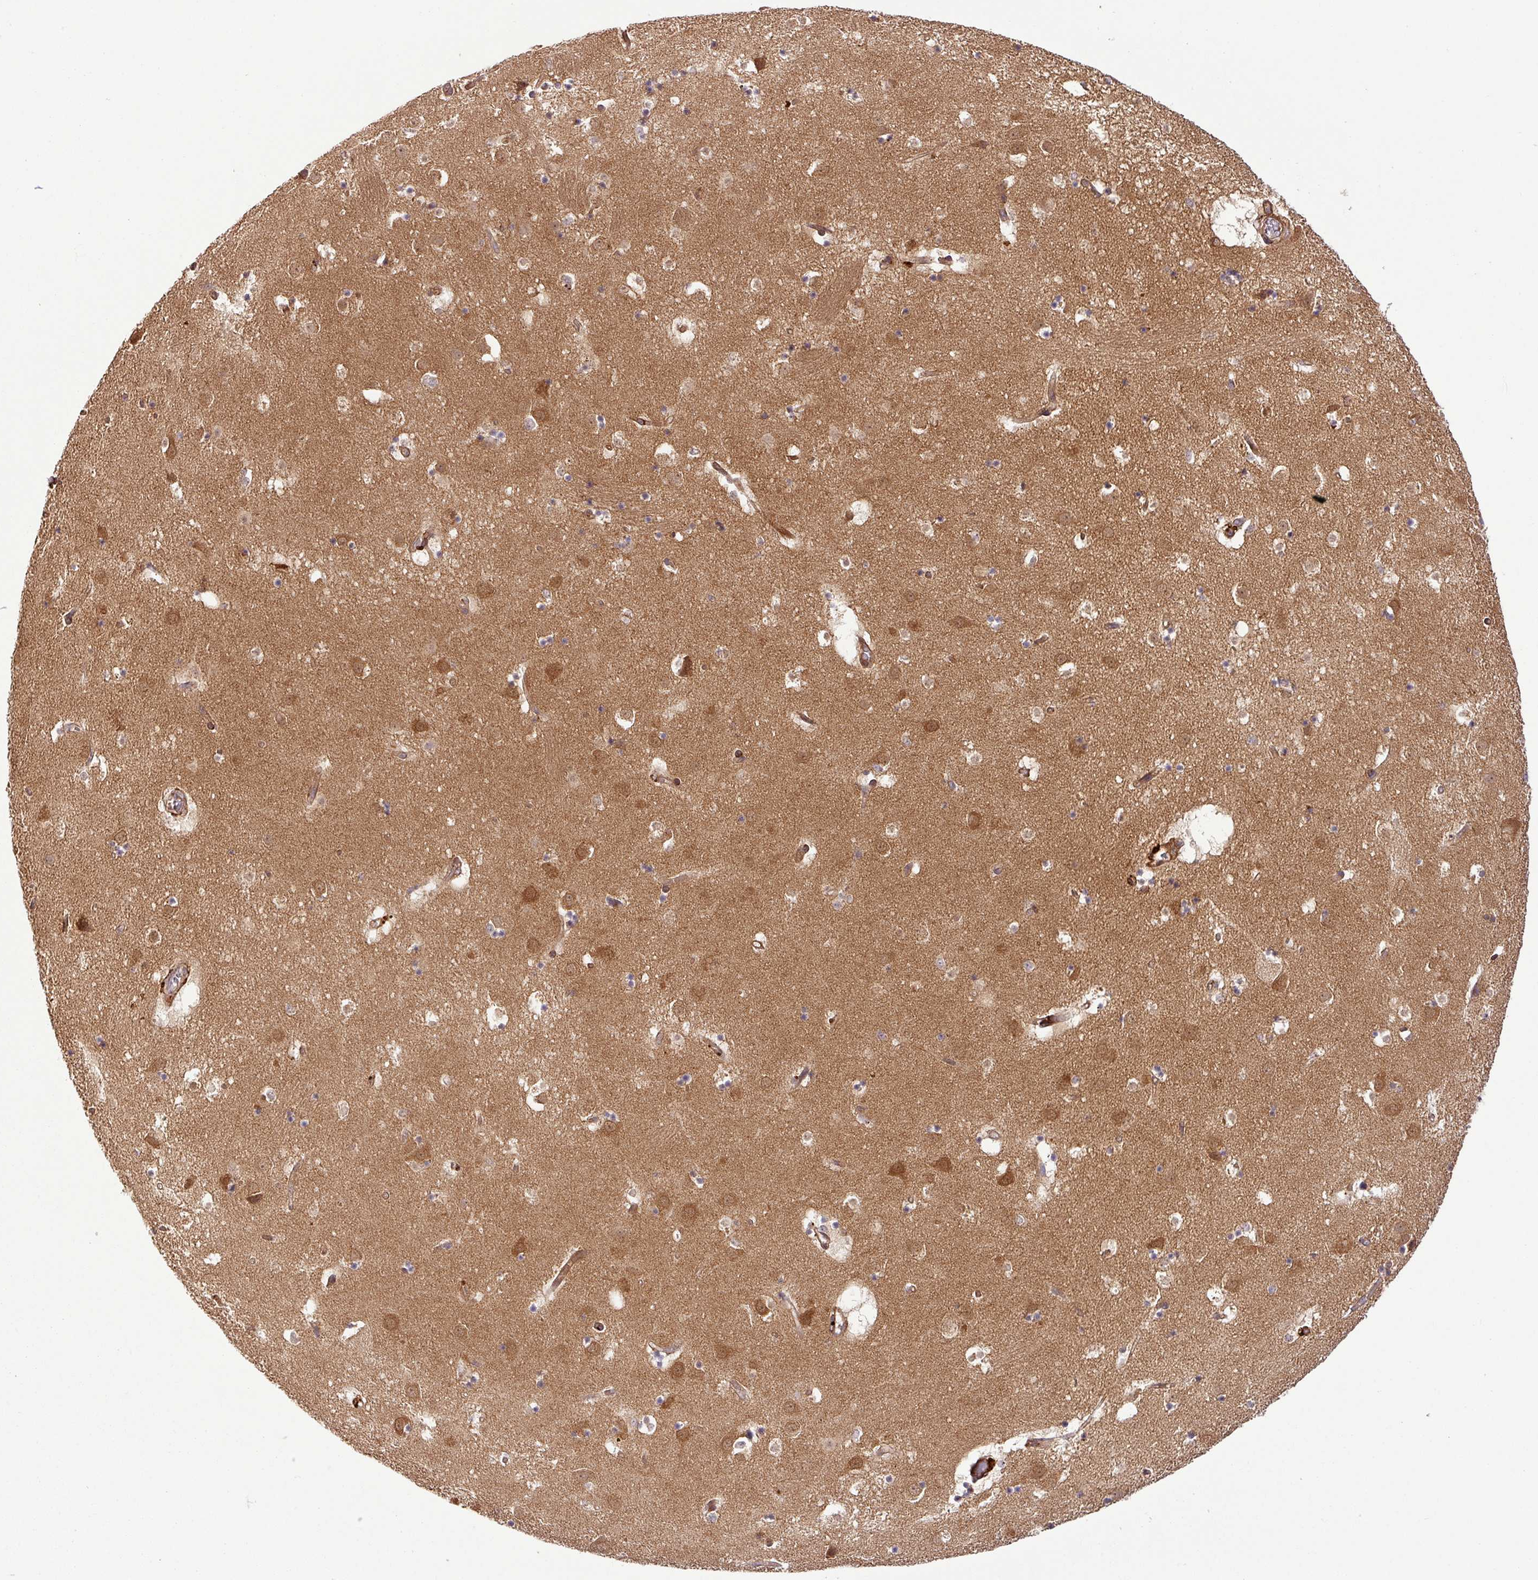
{"staining": {"intensity": "weak", "quantity": "25%-75%", "location": "cytoplasmic/membranous"}, "tissue": "caudate", "cell_type": "Glial cells", "image_type": "normal", "snomed": [{"axis": "morphology", "description": "Normal tissue, NOS"}, {"axis": "topography", "description": "Lateral ventricle wall"}], "caption": "The photomicrograph shows a brown stain indicating the presence of a protein in the cytoplasmic/membranous of glial cells in caudate. The staining was performed using DAB (3,3'-diaminobenzidine), with brown indicating positive protein expression. Nuclei are stained blue with hematoxylin.", "gene": "ART1", "patient": {"sex": "male", "age": 58}}